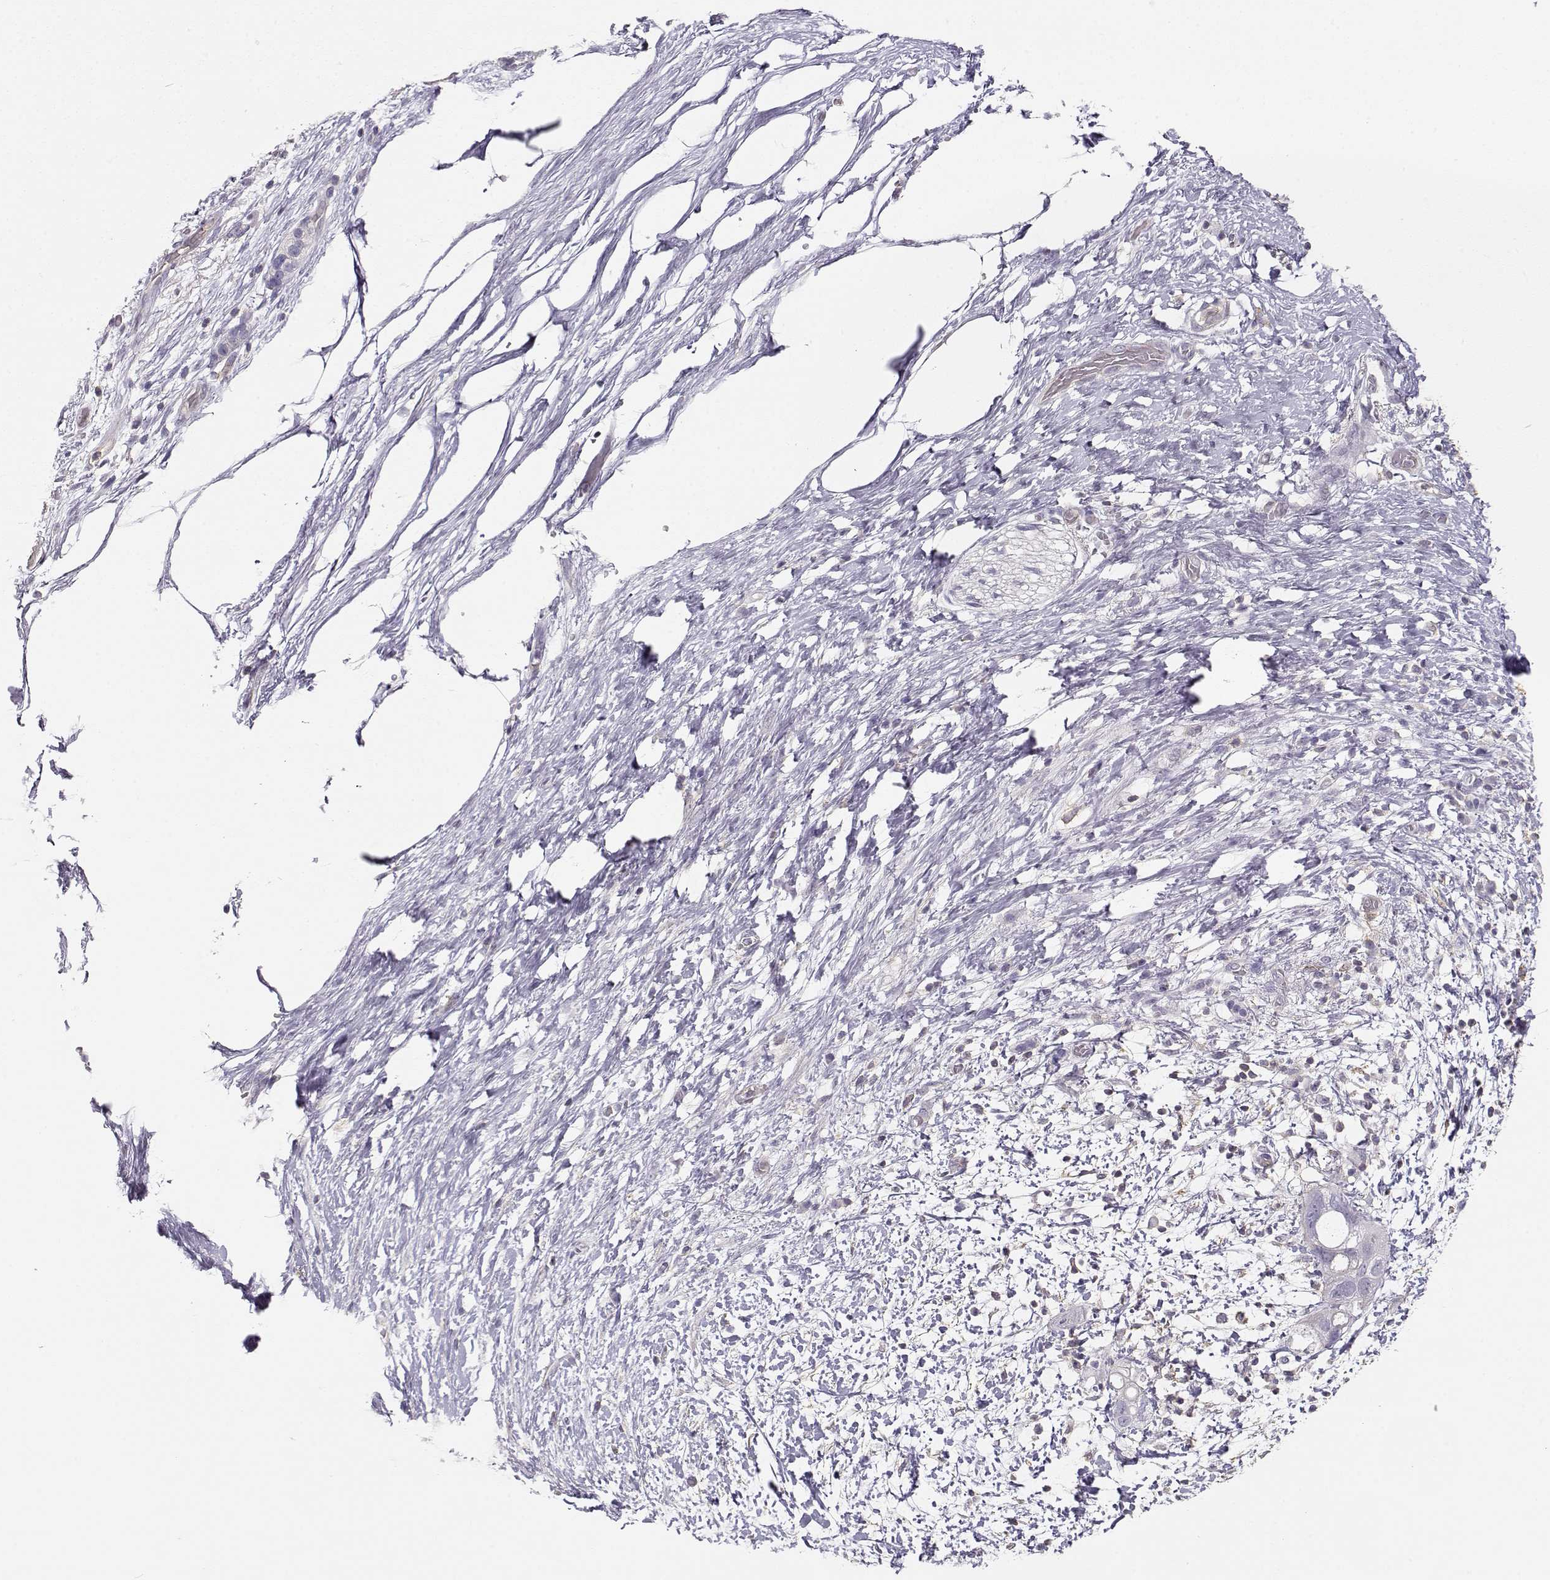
{"staining": {"intensity": "negative", "quantity": "none", "location": "none"}, "tissue": "pancreatic cancer", "cell_type": "Tumor cells", "image_type": "cancer", "snomed": [{"axis": "morphology", "description": "Adenocarcinoma, NOS"}, {"axis": "topography", "description": "Pancreas"}], "caption": "Immunohistochemistry (IHC) of human pancreatic adenocarcinoma demonstrates no expression in tumor cells.", "gene": "DAPL1", "patient": {"sex": "female", "age": 72}}